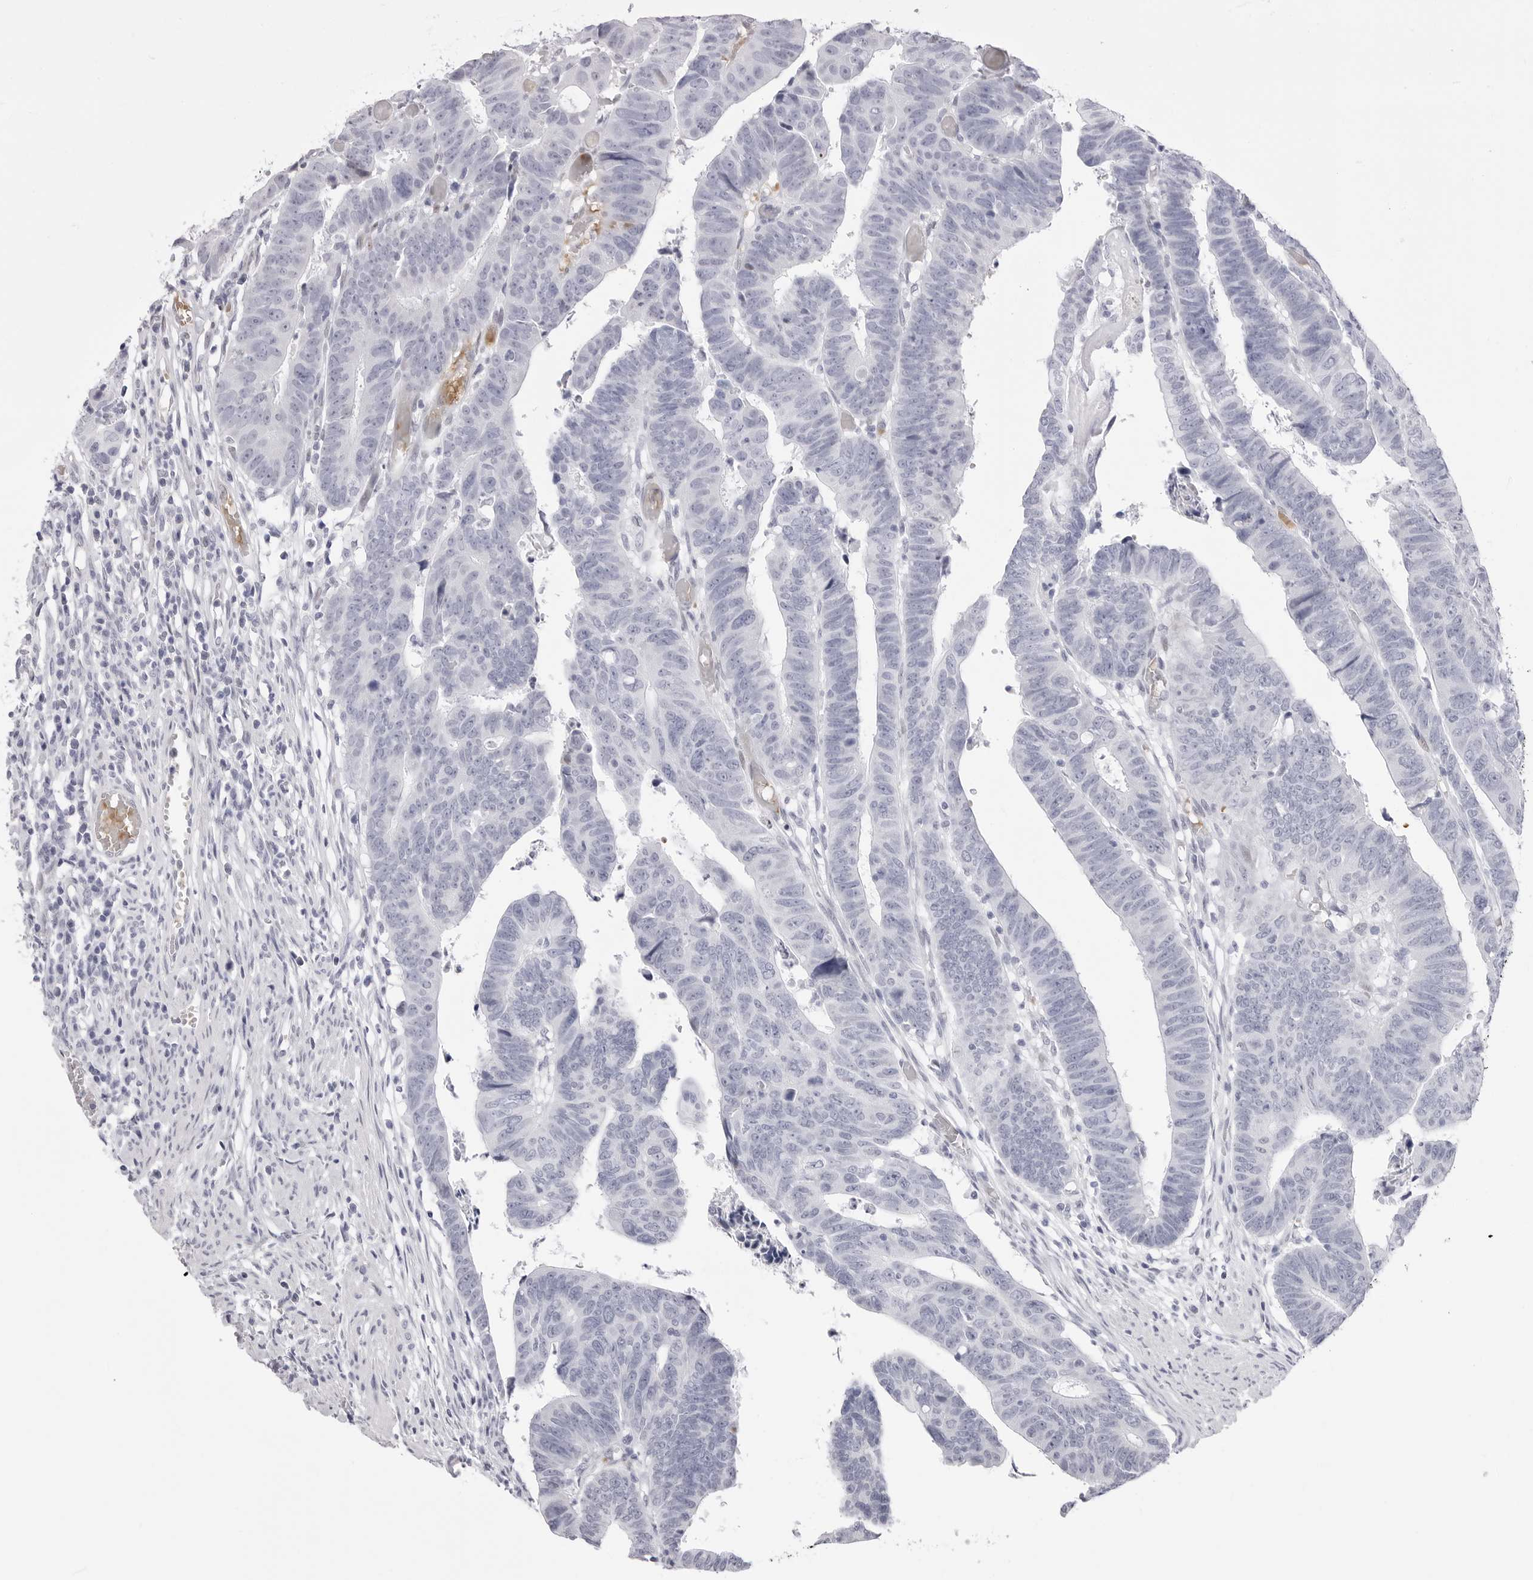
{"staining": {"intensity": "negative", "quantity": "none", "location": "none"}, "tissue": "colorectal cancer", "cell_type": "Tumor cells", "image_type": "cancer", "snomed": [{"axis": "morphology", "description": "Adenocarcinoma, NOS"}, {"axis": "topography", "description": "Rectum"}], "caption": "IHC of colorectal cancer (adenocarcinoma) displays no staining in tumor cells.", "gene": "TSSK1B", "patient": {"sex": "female", "age": 65}}